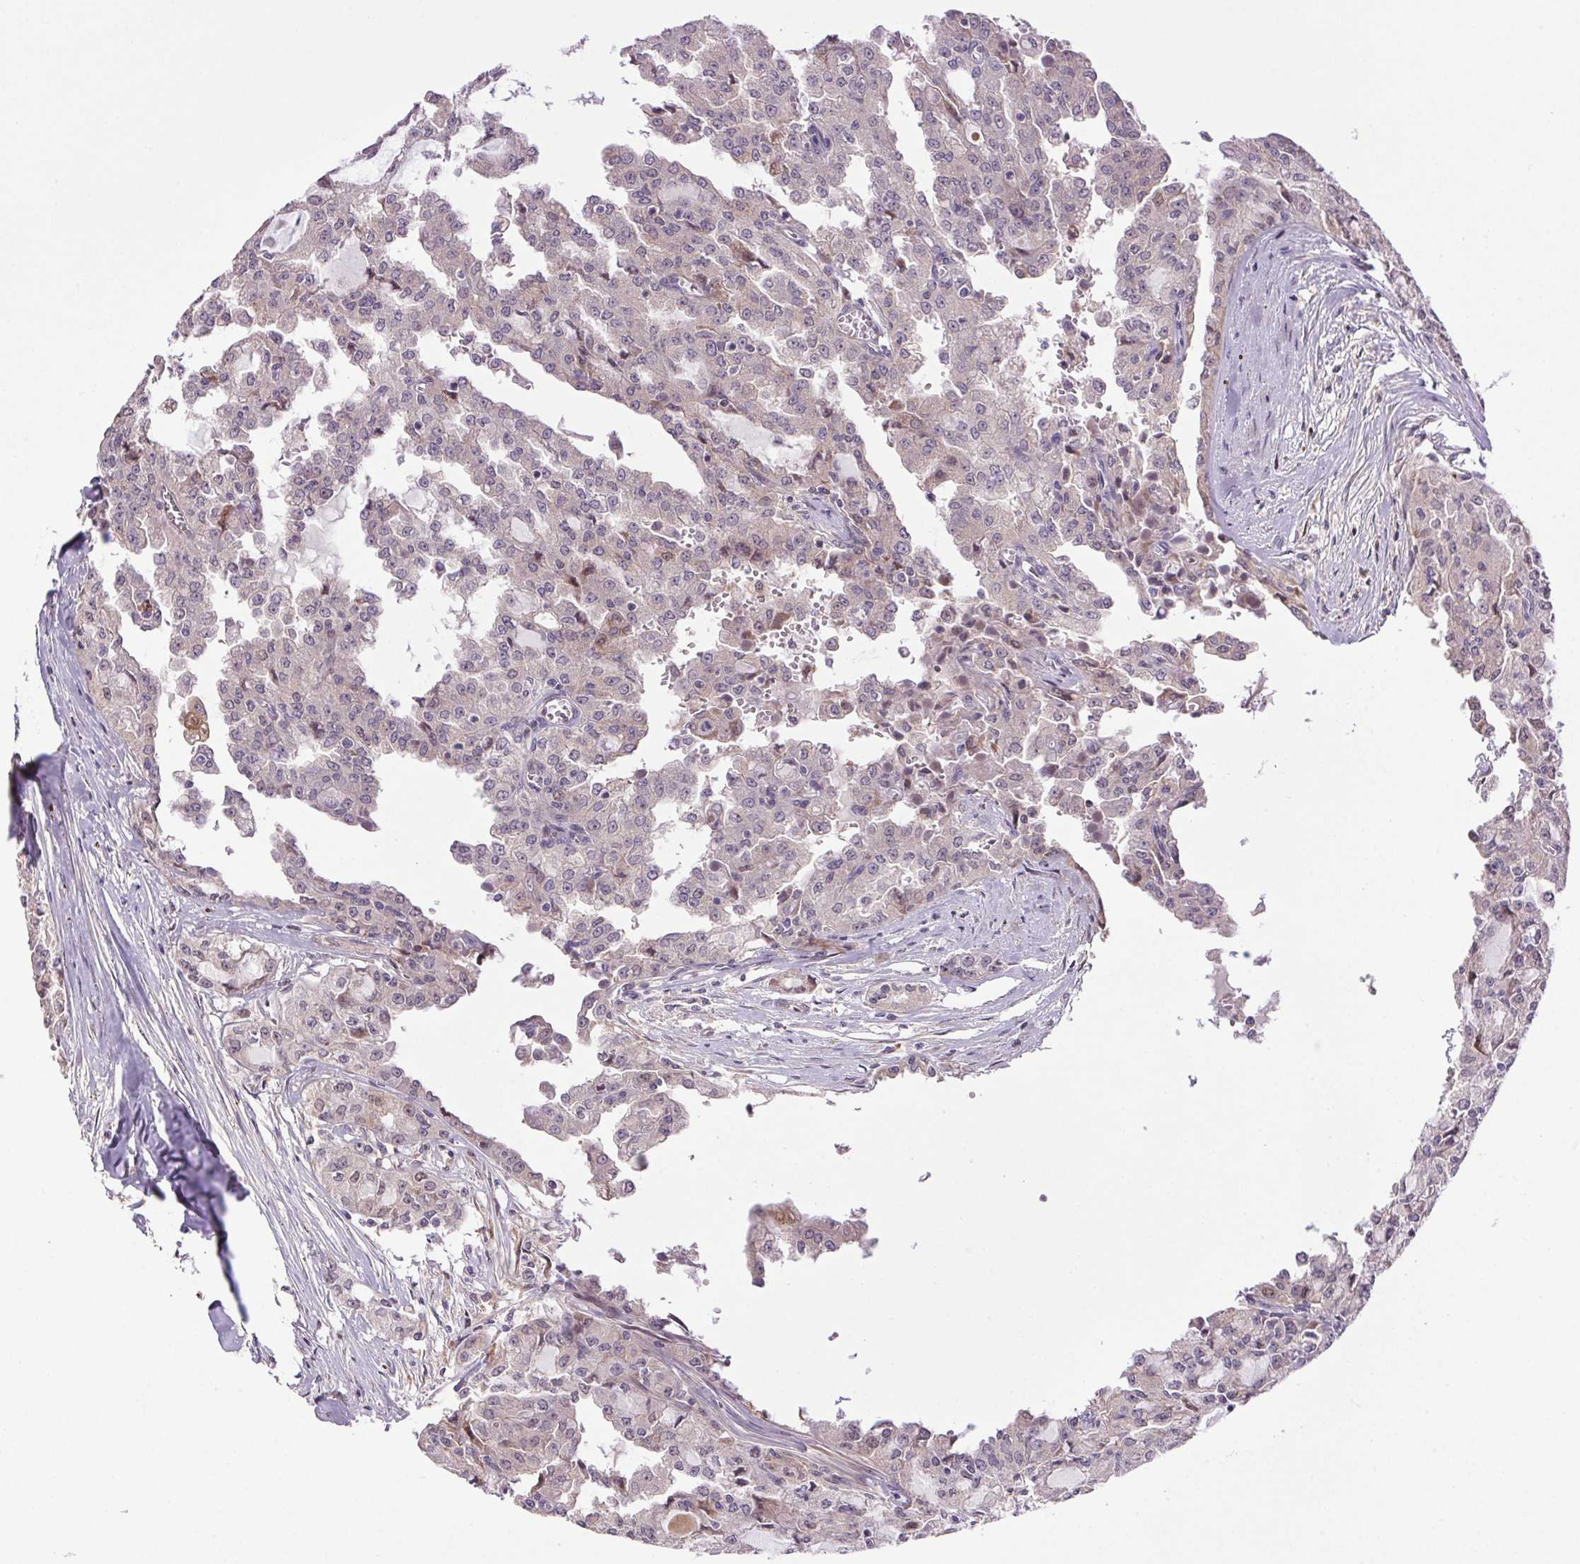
{"staining": {"intensity": "moderate", "quantity": "<25%", "location": "cytoplasmic/membranous,nuclear"}, "tissue": "head and neck cancer", "cell_type": "Tumor cells", "image_type": "cancer", "snomed": [{"axis": "morphology", "description": "Adenocarcinoma, NOS"}, {"axis": "topography", "description": "Head-Neck"}], "caption": "High-power microscopy captured an immunohistochemistry (IHC) photomicrograph of head and neck cancer (adenocarcinoma), revealing moderate cytoplasmic/membranous and nuclear positivity in about <25% of tumor cells.", "gene": "LRRTM1", "patient": {"sex": "male", "age": 64}}